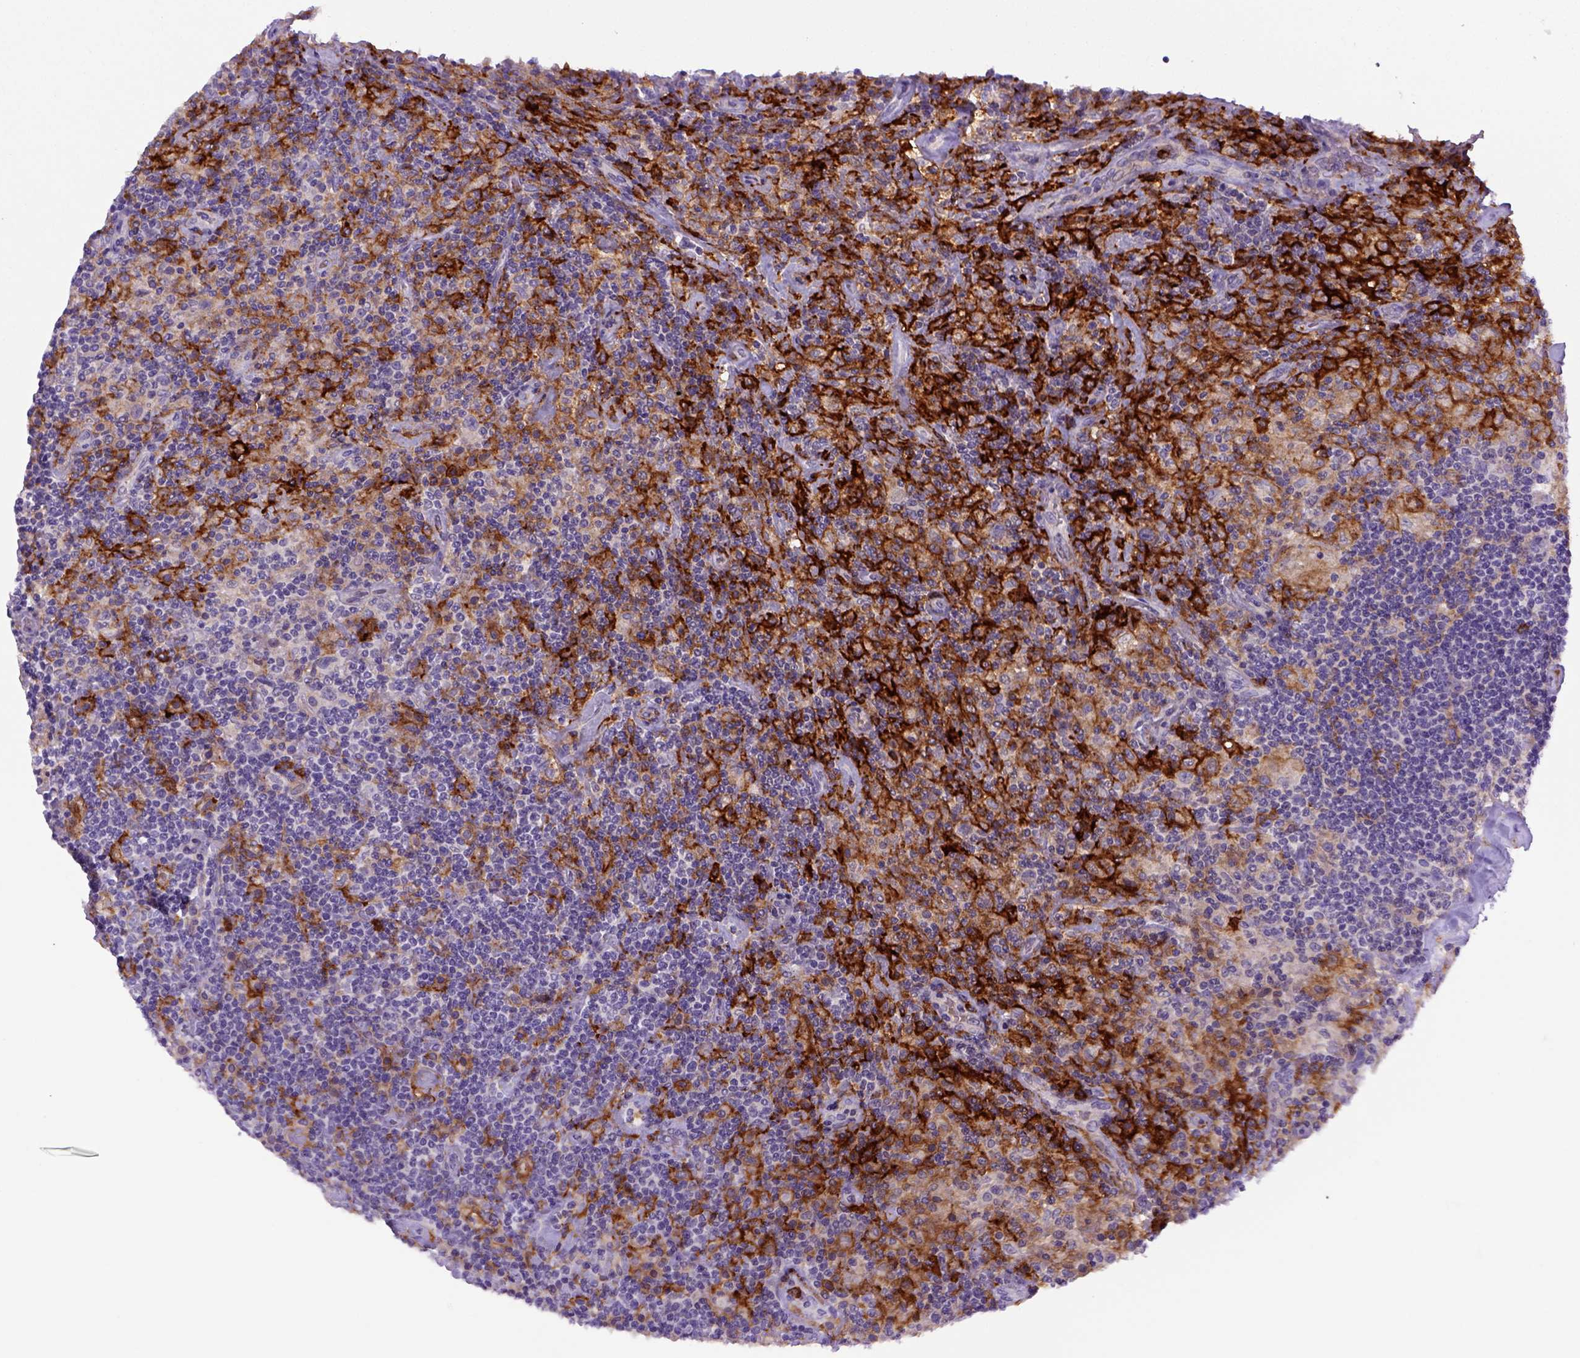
{"staining": {"intensity": "negative", "quantity": "none", "location": "none"}, "tissue": "lymphoma", "cell_type": "Tumor cells", "image_type": "cancer", "snomed": [{"axis": "morphology", "description": "Hodgkin's disease, NOS"}, {"axis": "topography", "description": "Lymph node"}], "caption": "This image is of Hodgkin's disease stained with IHC to label a protein in brown with the nuclei are counter-stained blue. There is no staining in tumor cells.", "gene": "CD14", "patient": {"sex": "male", "age": 70}}